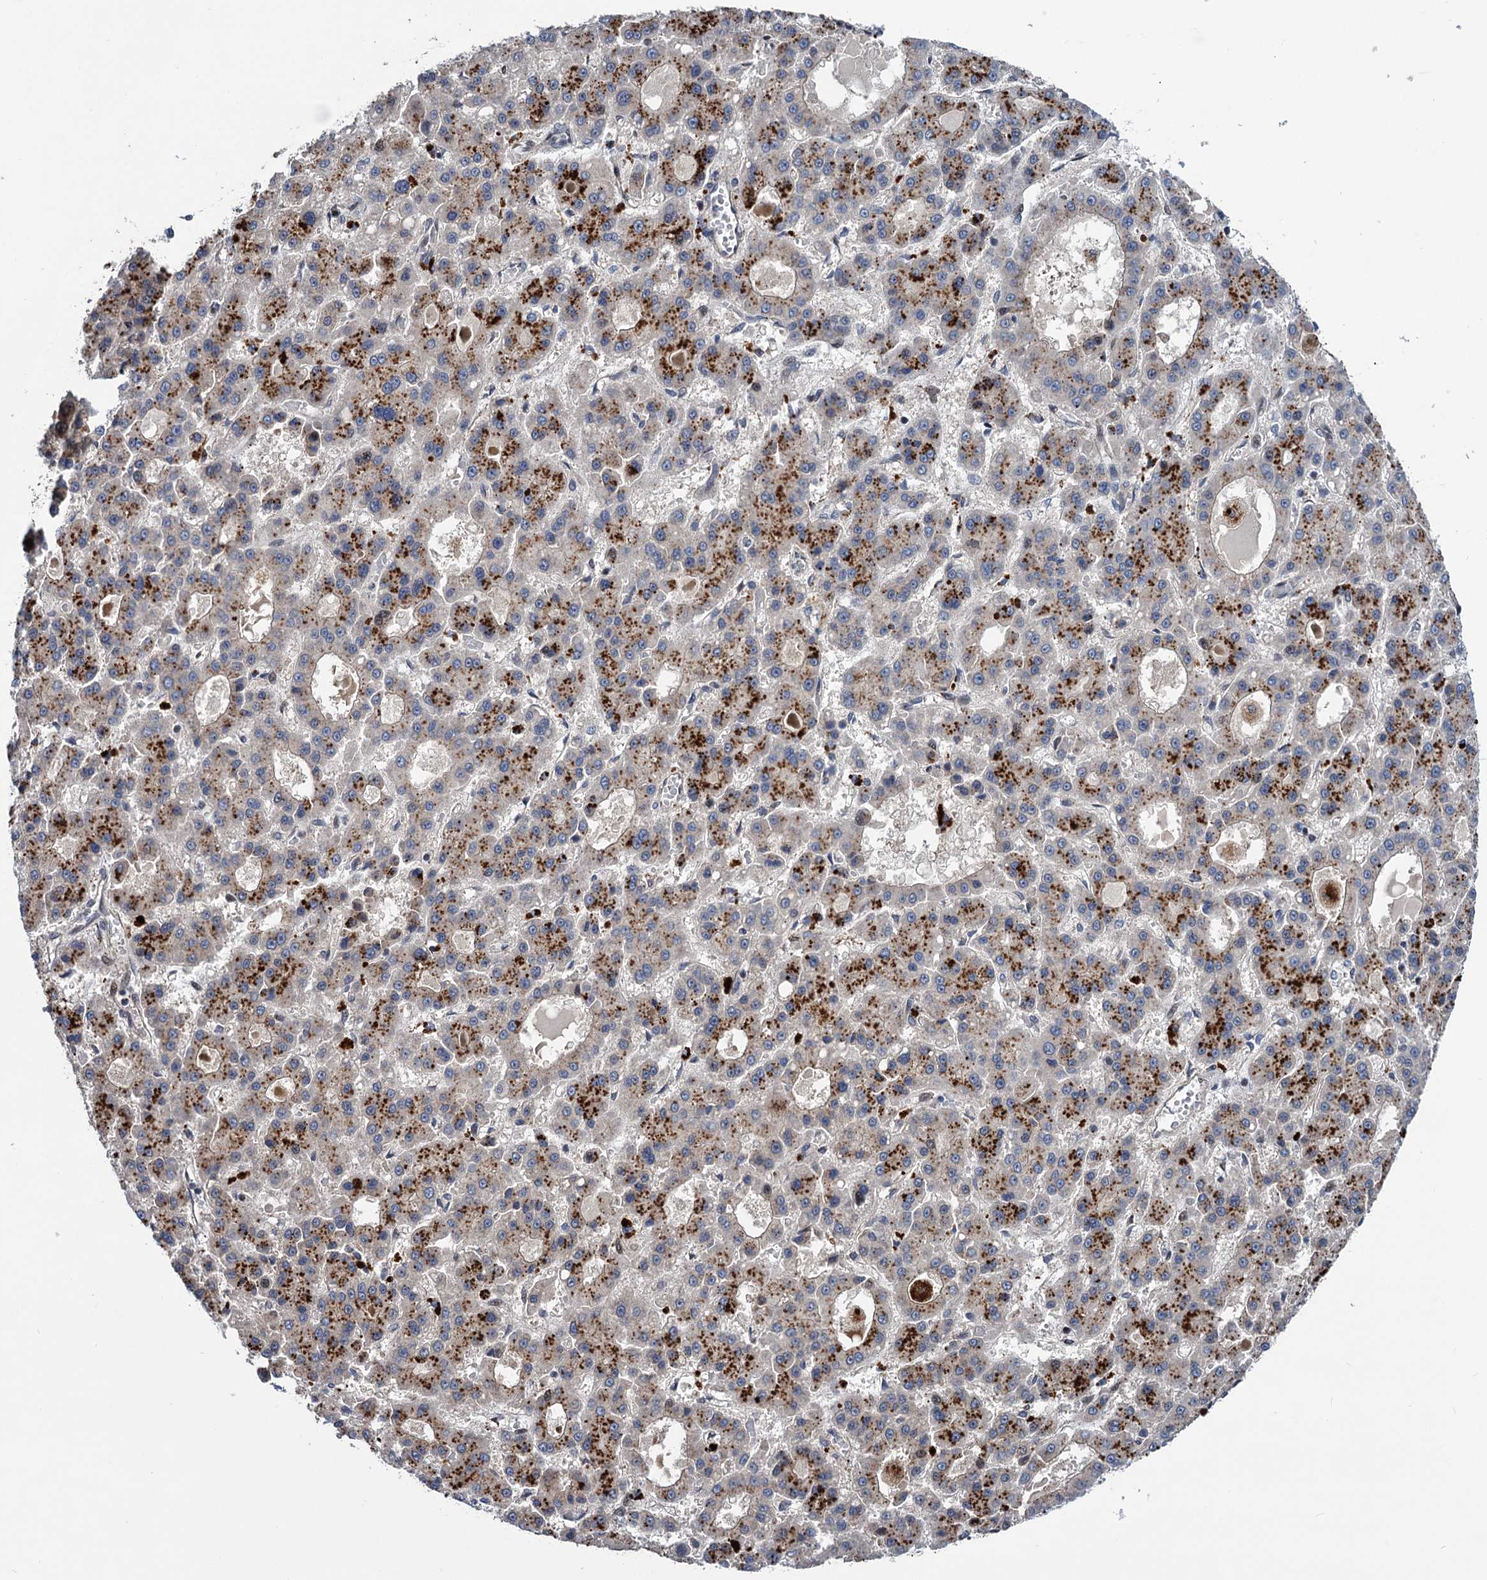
{"staining": {"intensity": "negative", "quantity": "none", "location": "none"}, "tissue": "liver cancer", "cell_type": "Tumor cells", "image_type": "cancer", "snomed": [{"axis": "morphology", "description": "Carcinoma, Hepatocellular, NOS"}, {"axis": "topography", "description": "Liver"}], "caption": "This image is of liver hepatocellular carcinoma stained with immunohistochemistry to label a protein in brown with the nuclei are counter-stained blue. There is no expression in tumor cells.", "gene": "UBR1", "patient": {"sex": "male", "age": 70}}